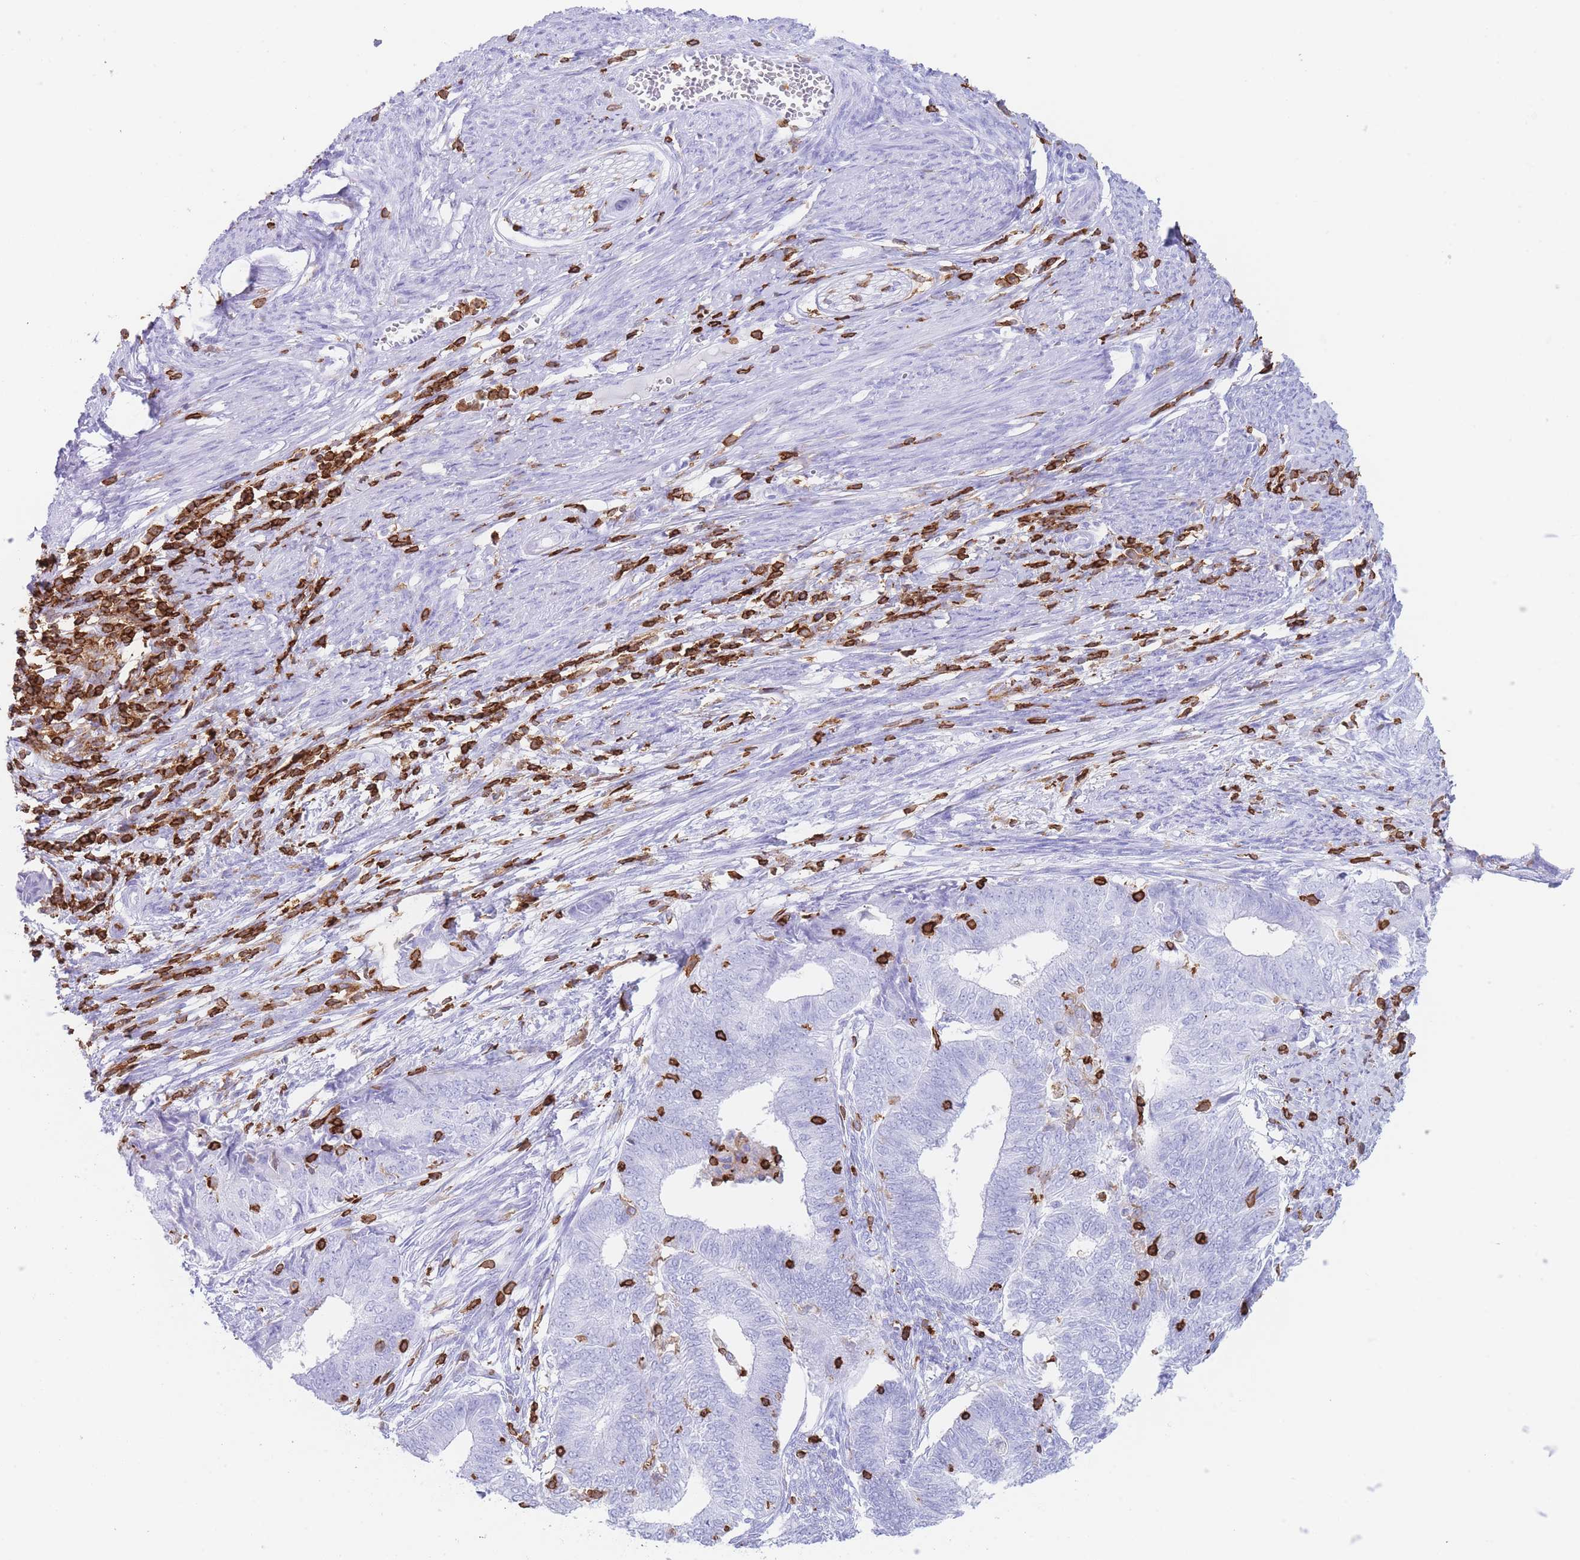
{"staining": {"intensity": "negative", "quantity": "none", "location": "none"}, "tissue": "endometrial cancer", "cell_type": "Tumor cells", "image_type": "cancer", "snomed": [{"axis": "morphology", "description": "Adenocarcinoma, NOS"}, {"axis": "topography", "description": "Endometrium"}], "caption": "Immunohistochemistry (IHC) of human adenocarcinoma (endometrial) shows no staining in tumor cells. Nuclei are stained in blue.", "gene": "CORO1A", "patient": {"sex": "female", "age": 62}}